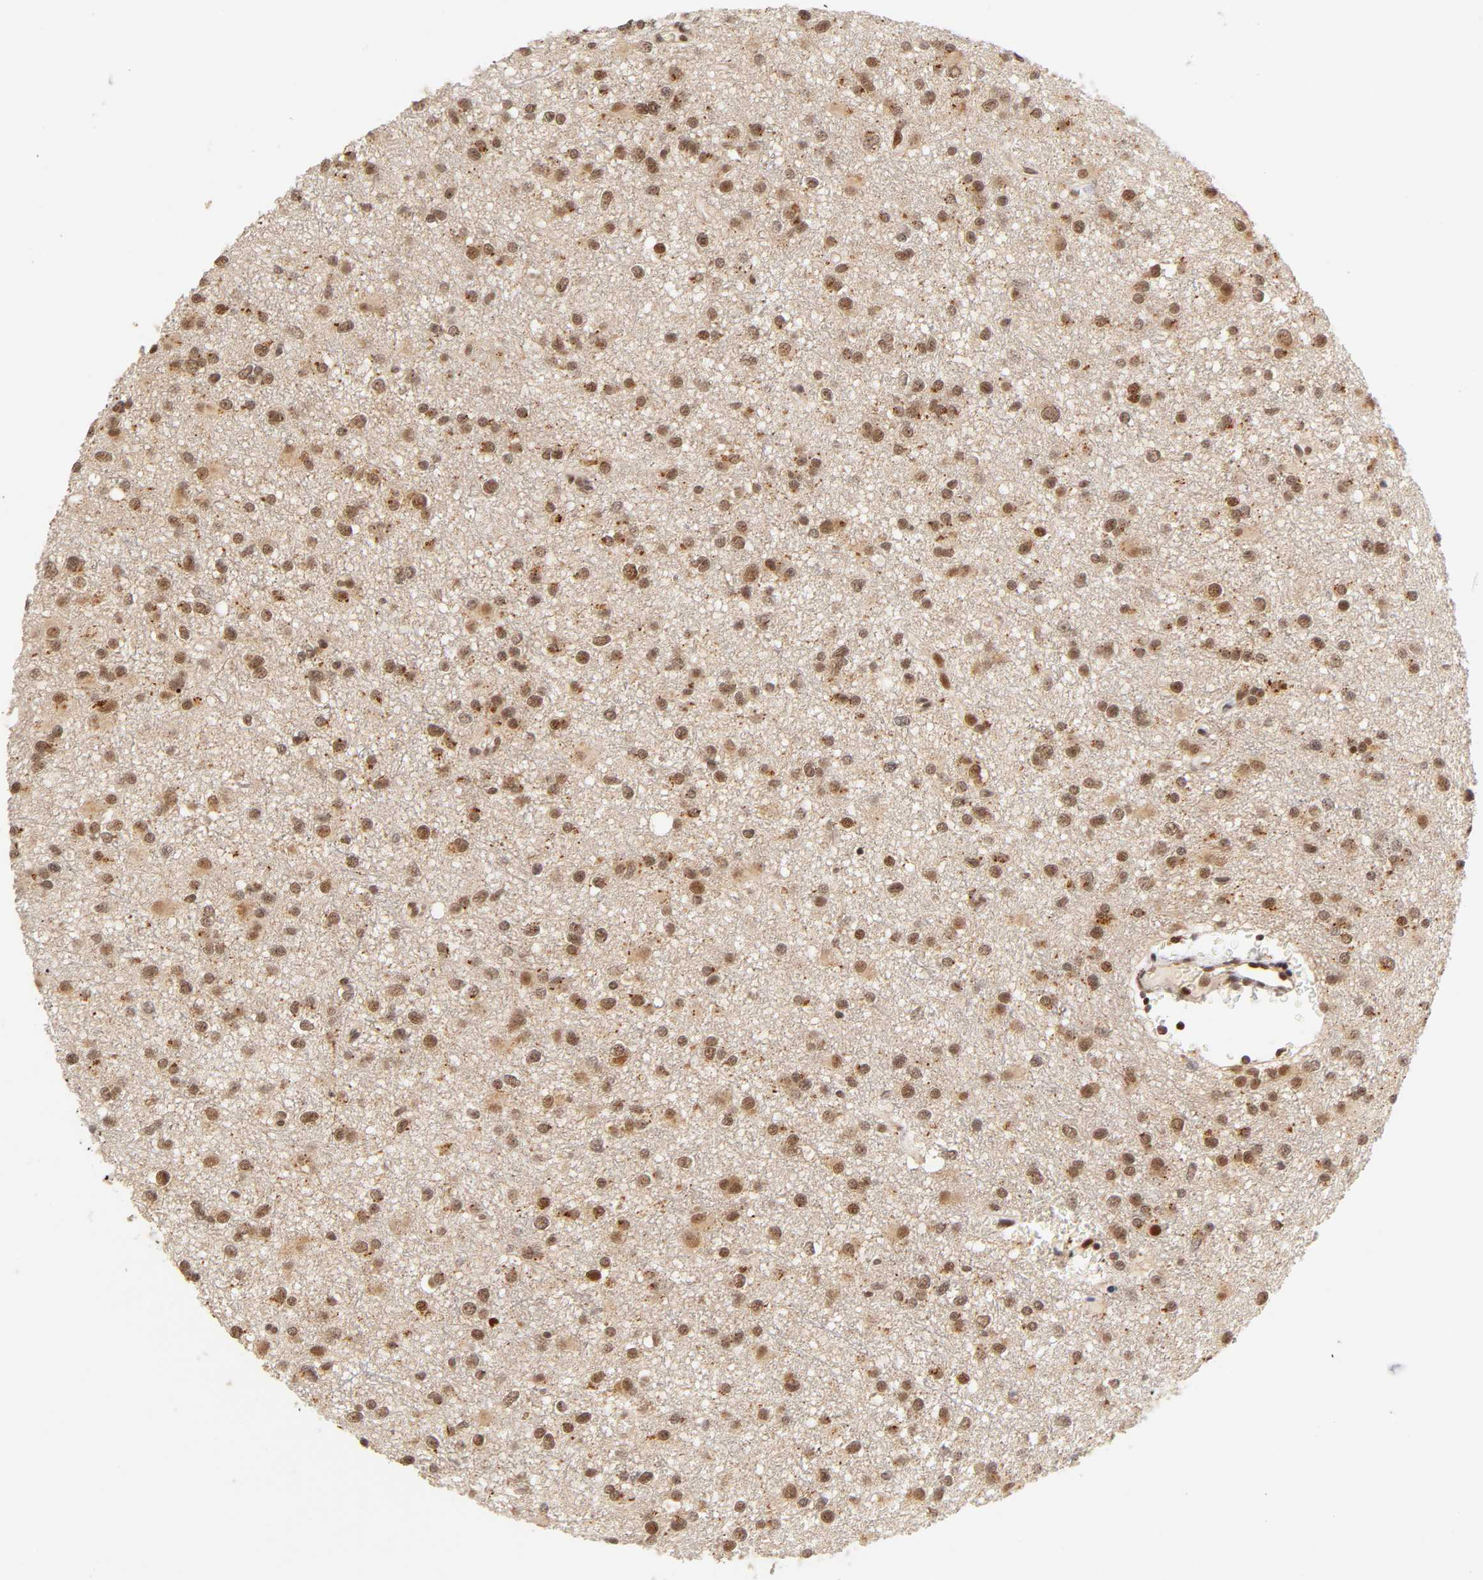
{"staining": {"intensity": "moderate", "quantity": ">75%", "location": "cytoplasmic/membranous,nuclear"}, "tissue": "glioma", "cell_type": "Tumor cells", "image_type": "cancer", "snomed": [{"axis": "morphology", "description": "Glioma, malignant, Low grade"}, {"axis": "topography", "description": "Brain"}], "caption": "Moderate cytoplasmic/membranous and nuclear positivity is identified in approximately >75% of tumor cells in glioma.", "gene": "TAF10", "patient": {"sex": "male", "age": 42}}